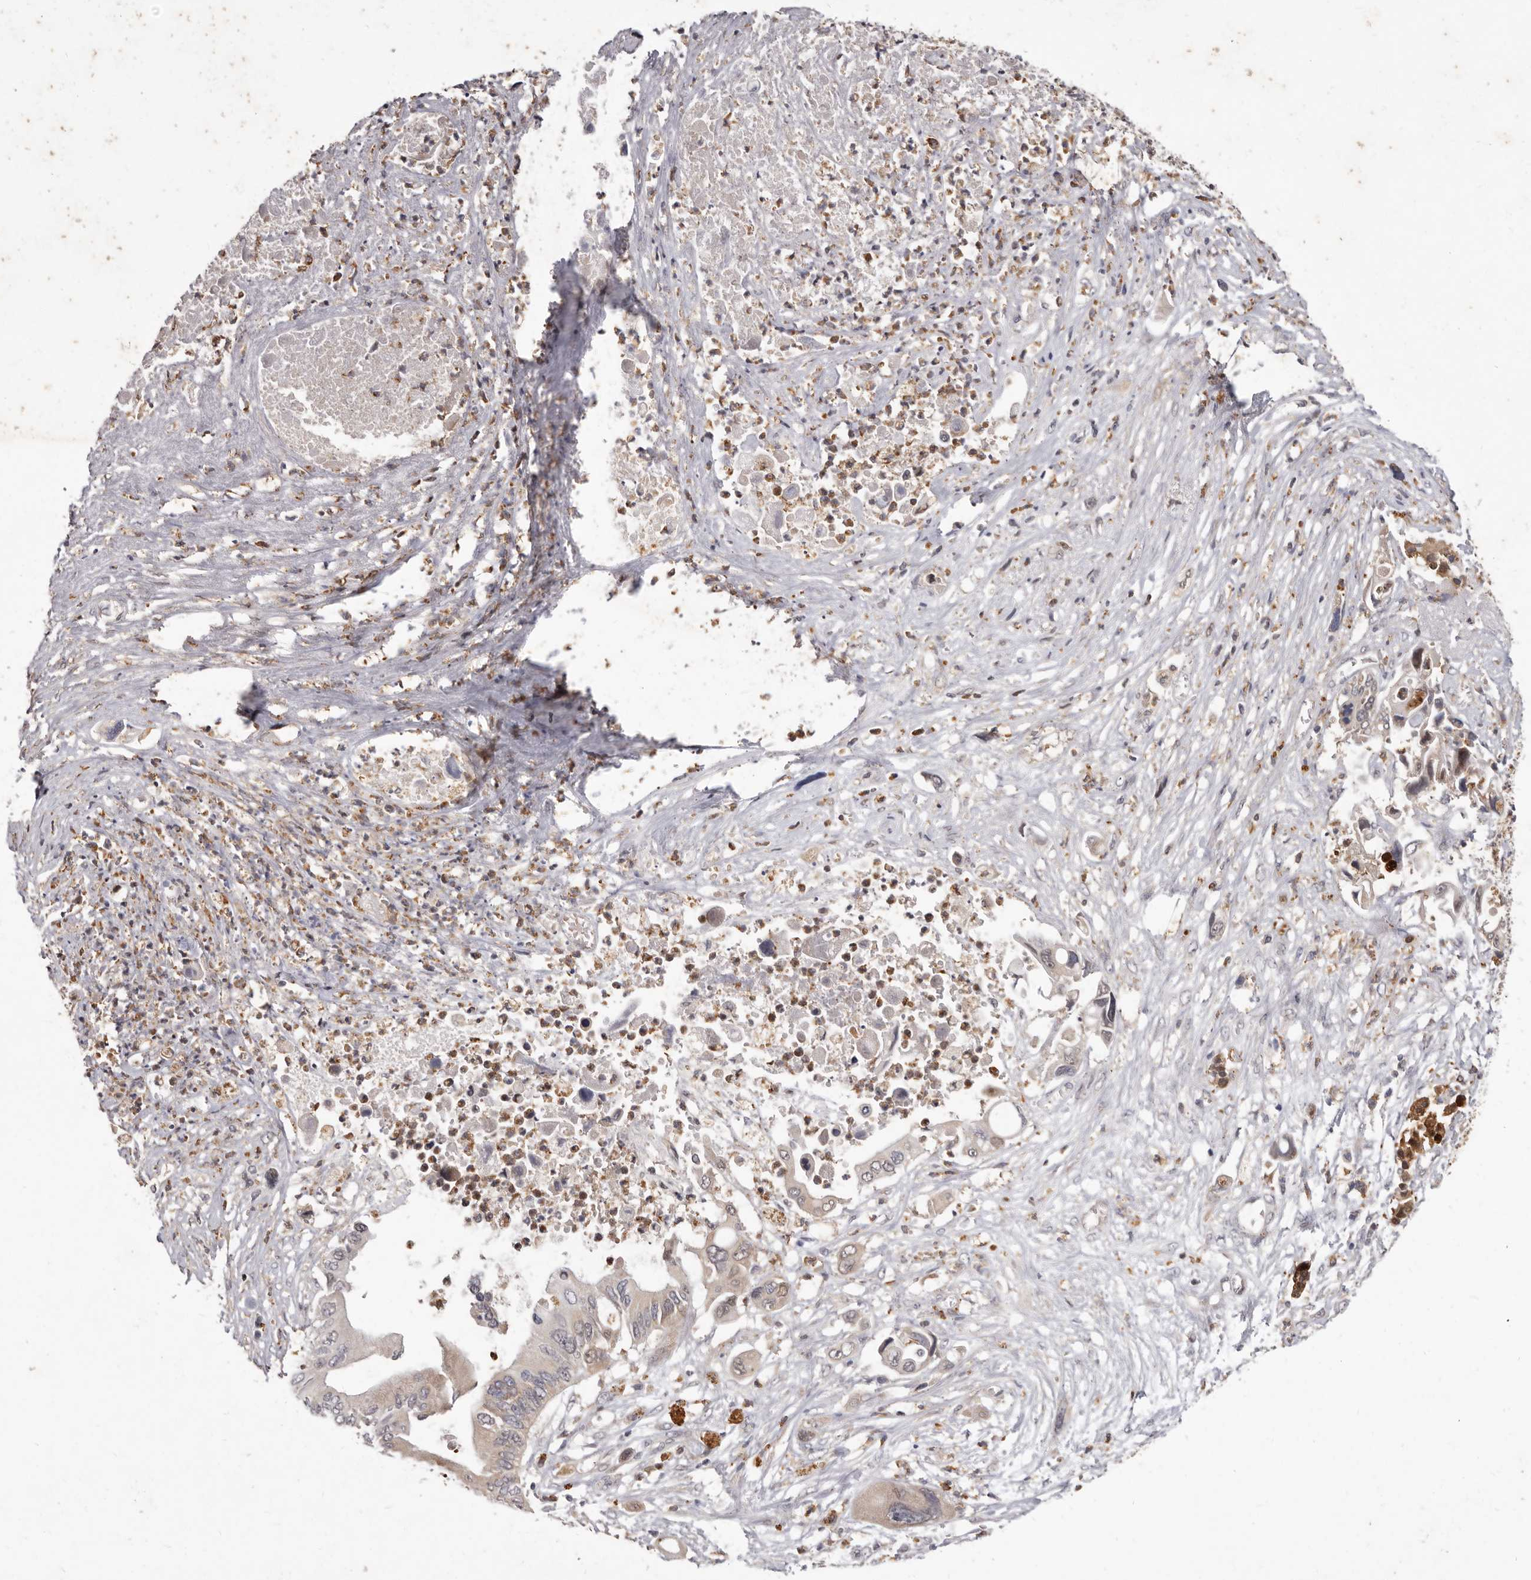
{"staining": {"intensity": "weak", "quantity": "<25%", "location": "cytoplasmic/membranous"}, "tissue": "pancreatic cancer", "cell_type": "Tumor cells", "image_type": "cancer", "snomed": [{"axis": "morphology", "description": "Adenocarcinoma, NOS"}, {"axis": "topography", "description": "Pancreas"}], "caption": "Immunohistochemistry (IHC) histopathology image of neoplastic tissue: human pancreatic adenocarcinoma stained with DAB reveals no significant protein expression in tumor cells.", "gene": "ACLY", "patient": {"sex": "male", "age": 66}}